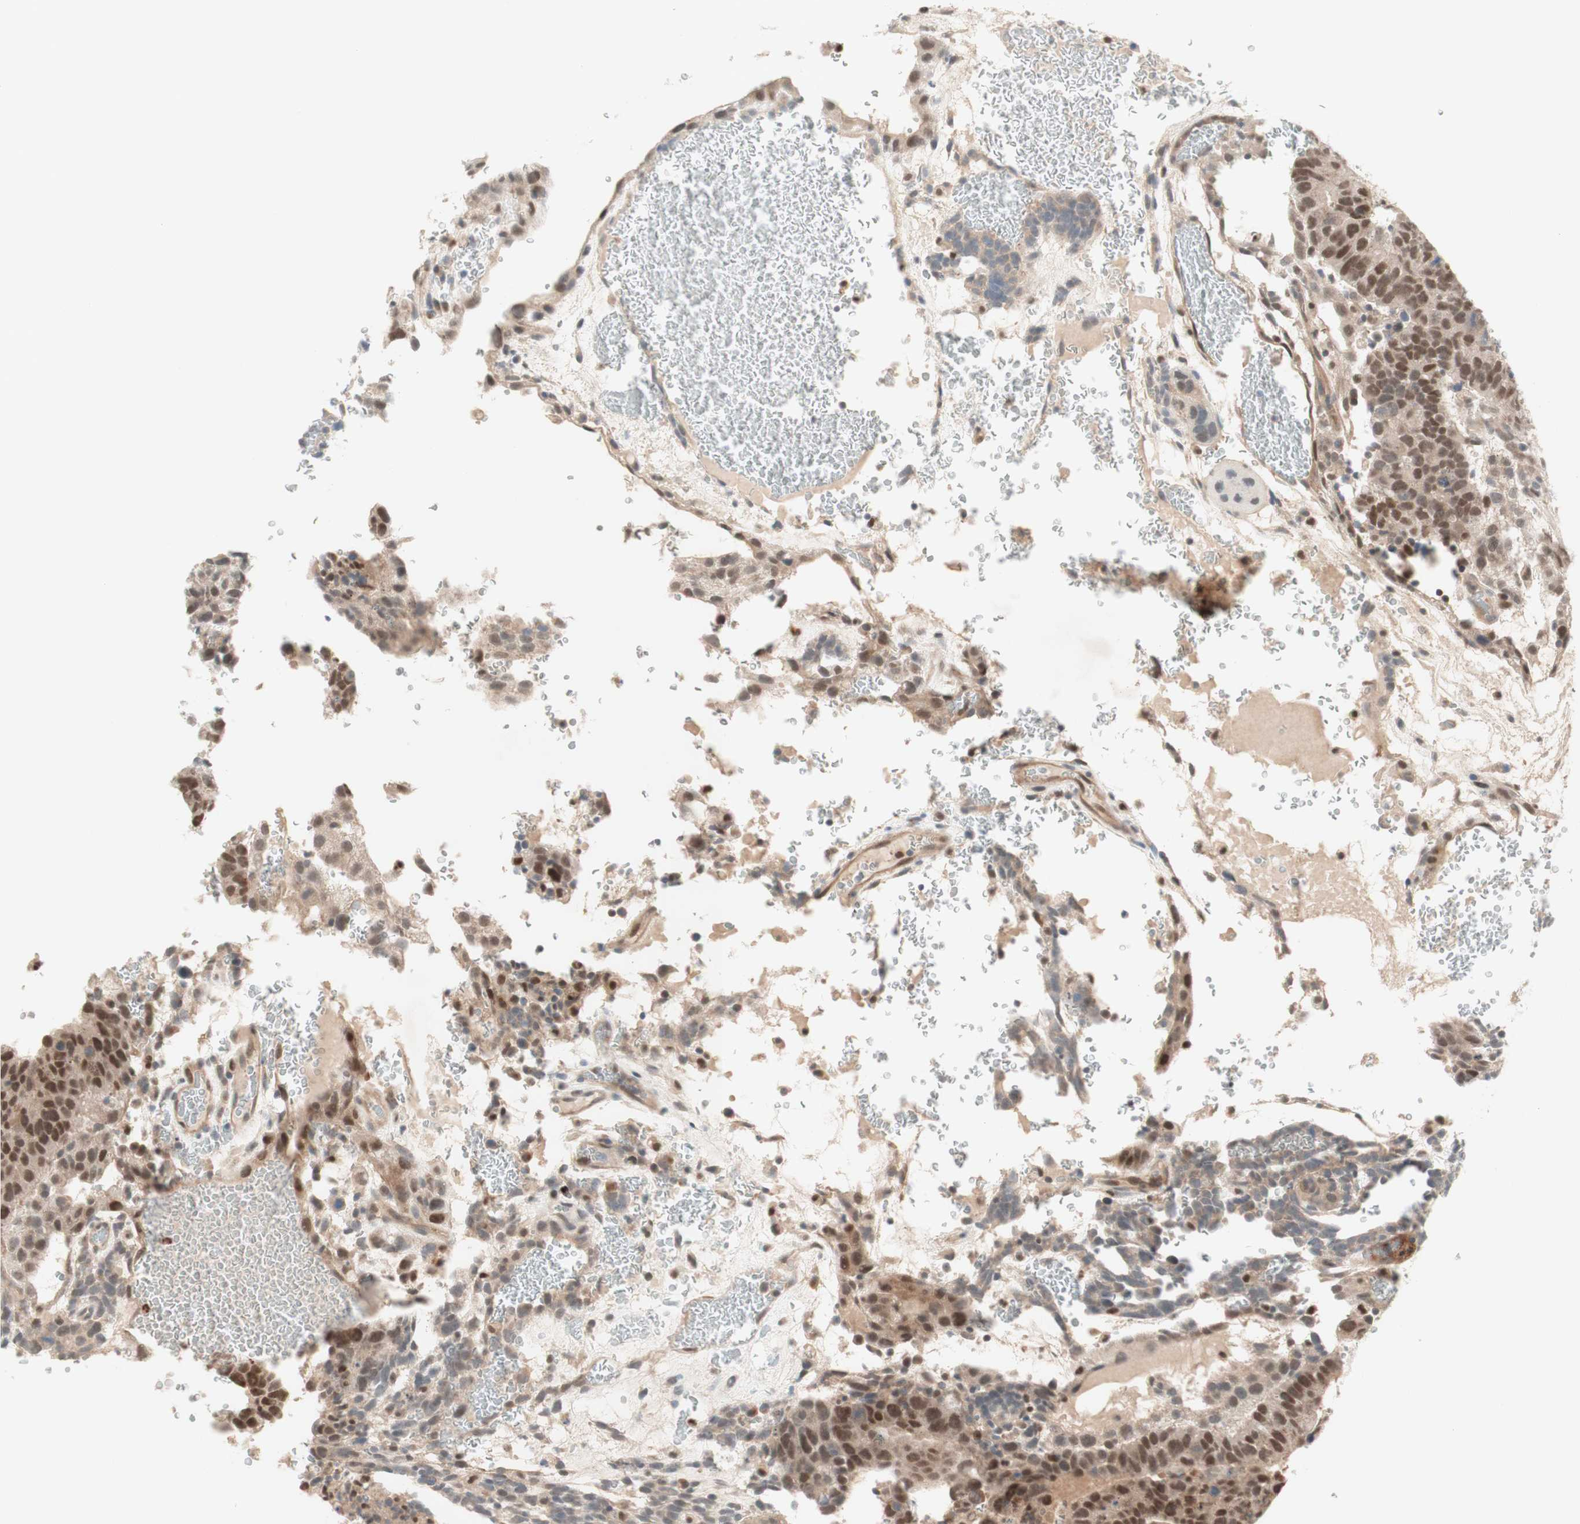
{"staining": {"intensity": "moderate", "quantity": ">75%", "location": "nuclear"}, "tissue": "testis cancer", "cell_type": "Tumor cells", "image_type": "cancer", "snomed": [{"axis": "morphology", "description": "Seminoma, NOS"}, {"axis": "morphology", "description": "Carcinoma, Embryonal, NOS"}, {"axis": "topography", "description": "Testis"}], "caption": "Immunohistochemistry of testis cancer displays medium levels of moderate nuclear staining in approximately >75% of tumor cells.", "gene": "RFNG", "patient": {"sex": "male", "age": 52}}